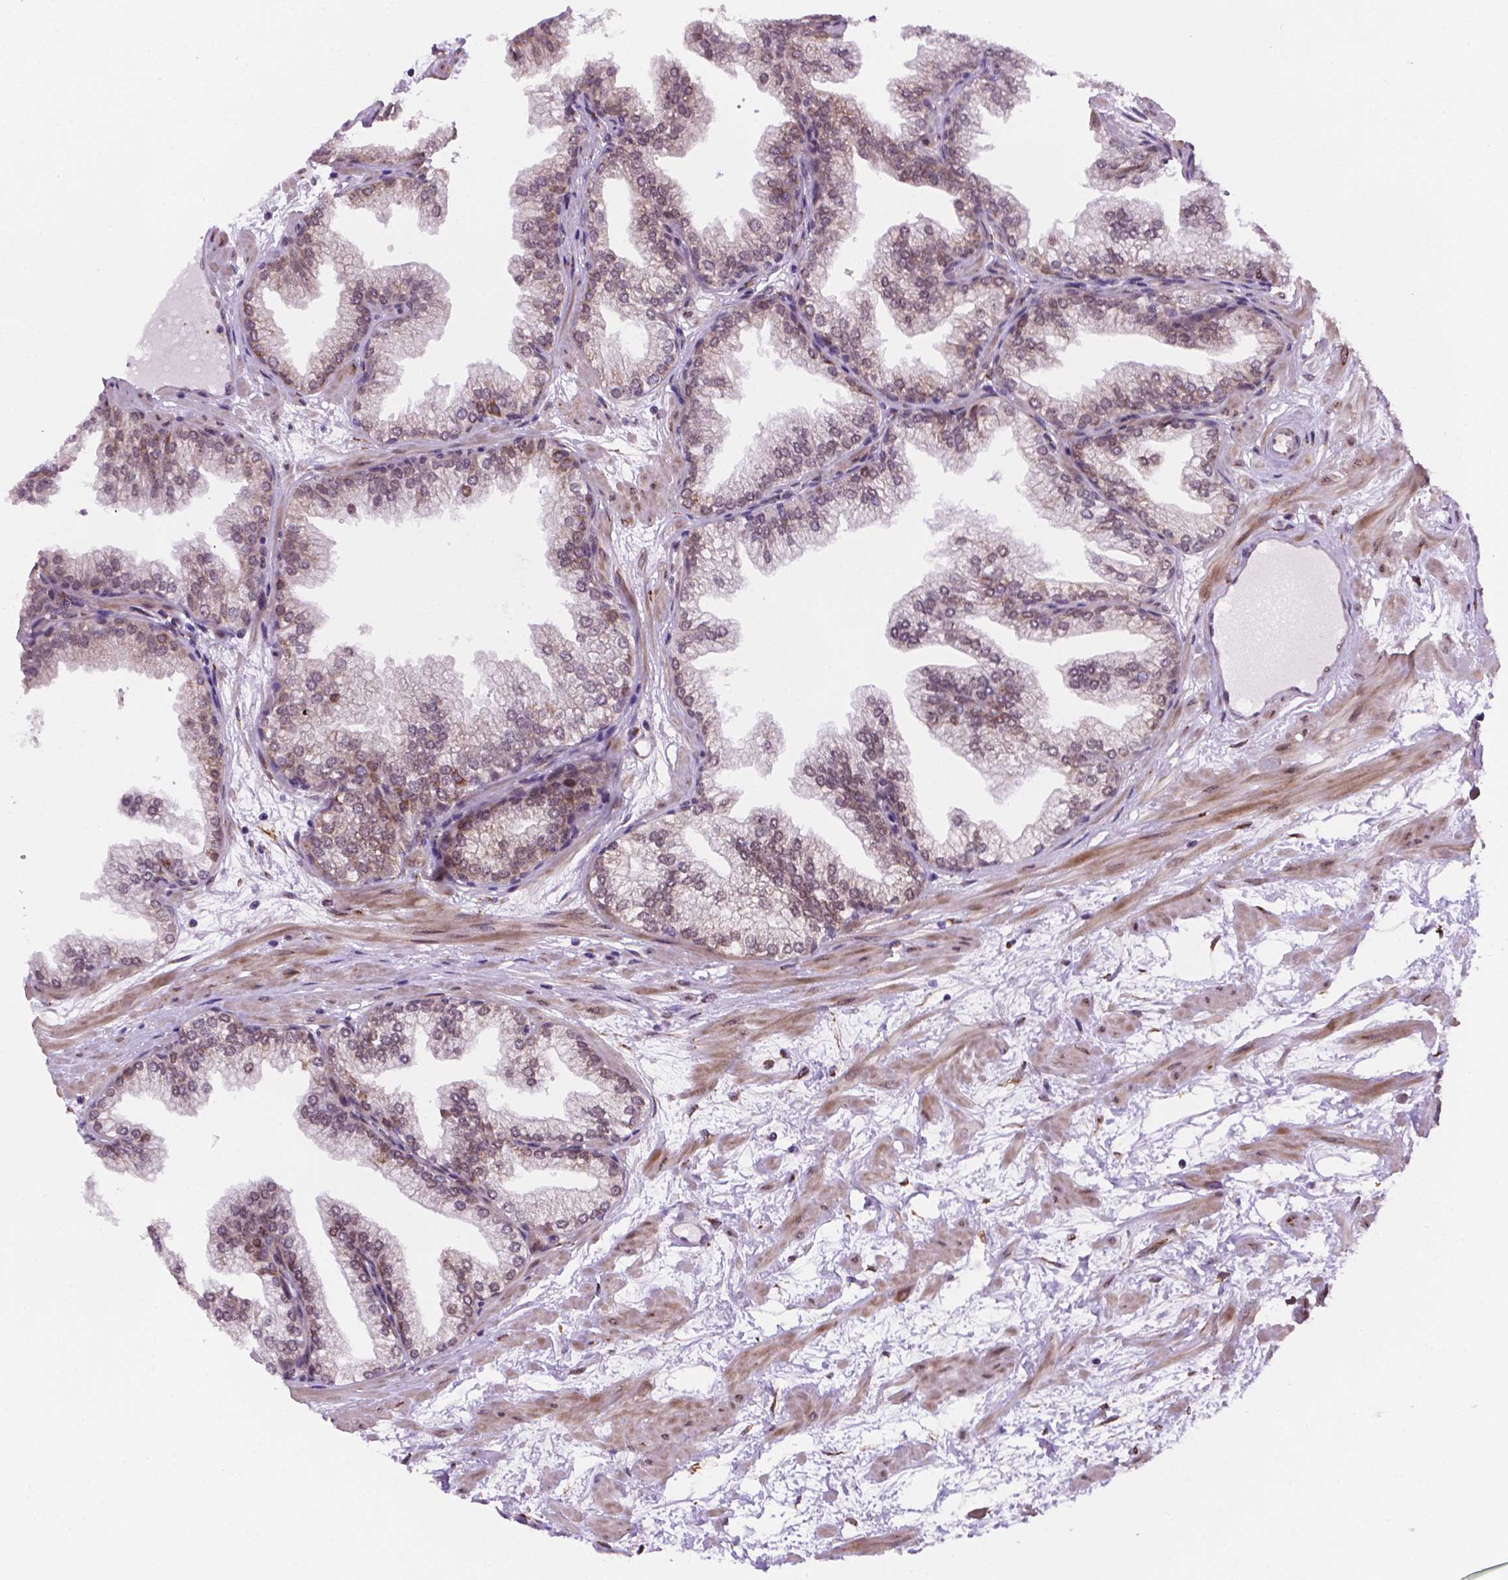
{"staining": {"intensity": "moderate", "quantity": "25%-75%", "location": "cytoplasmic/membranous"}, "tissue": "prostate", "cell_type": "Glandular cells", "image_type": "normal", "snomed": [{"axis": "morphology", "description": "Normal tissue, NOS"}, {"axis": "topography", "description": "Prostate"}], "caption": "Moderate cytoplasmic/membranous protein expression is identified in about 25%-75% of glandular cells in prostate.", "gene": "FNIP1", "patient": {"sex": "male", "age": 37}}